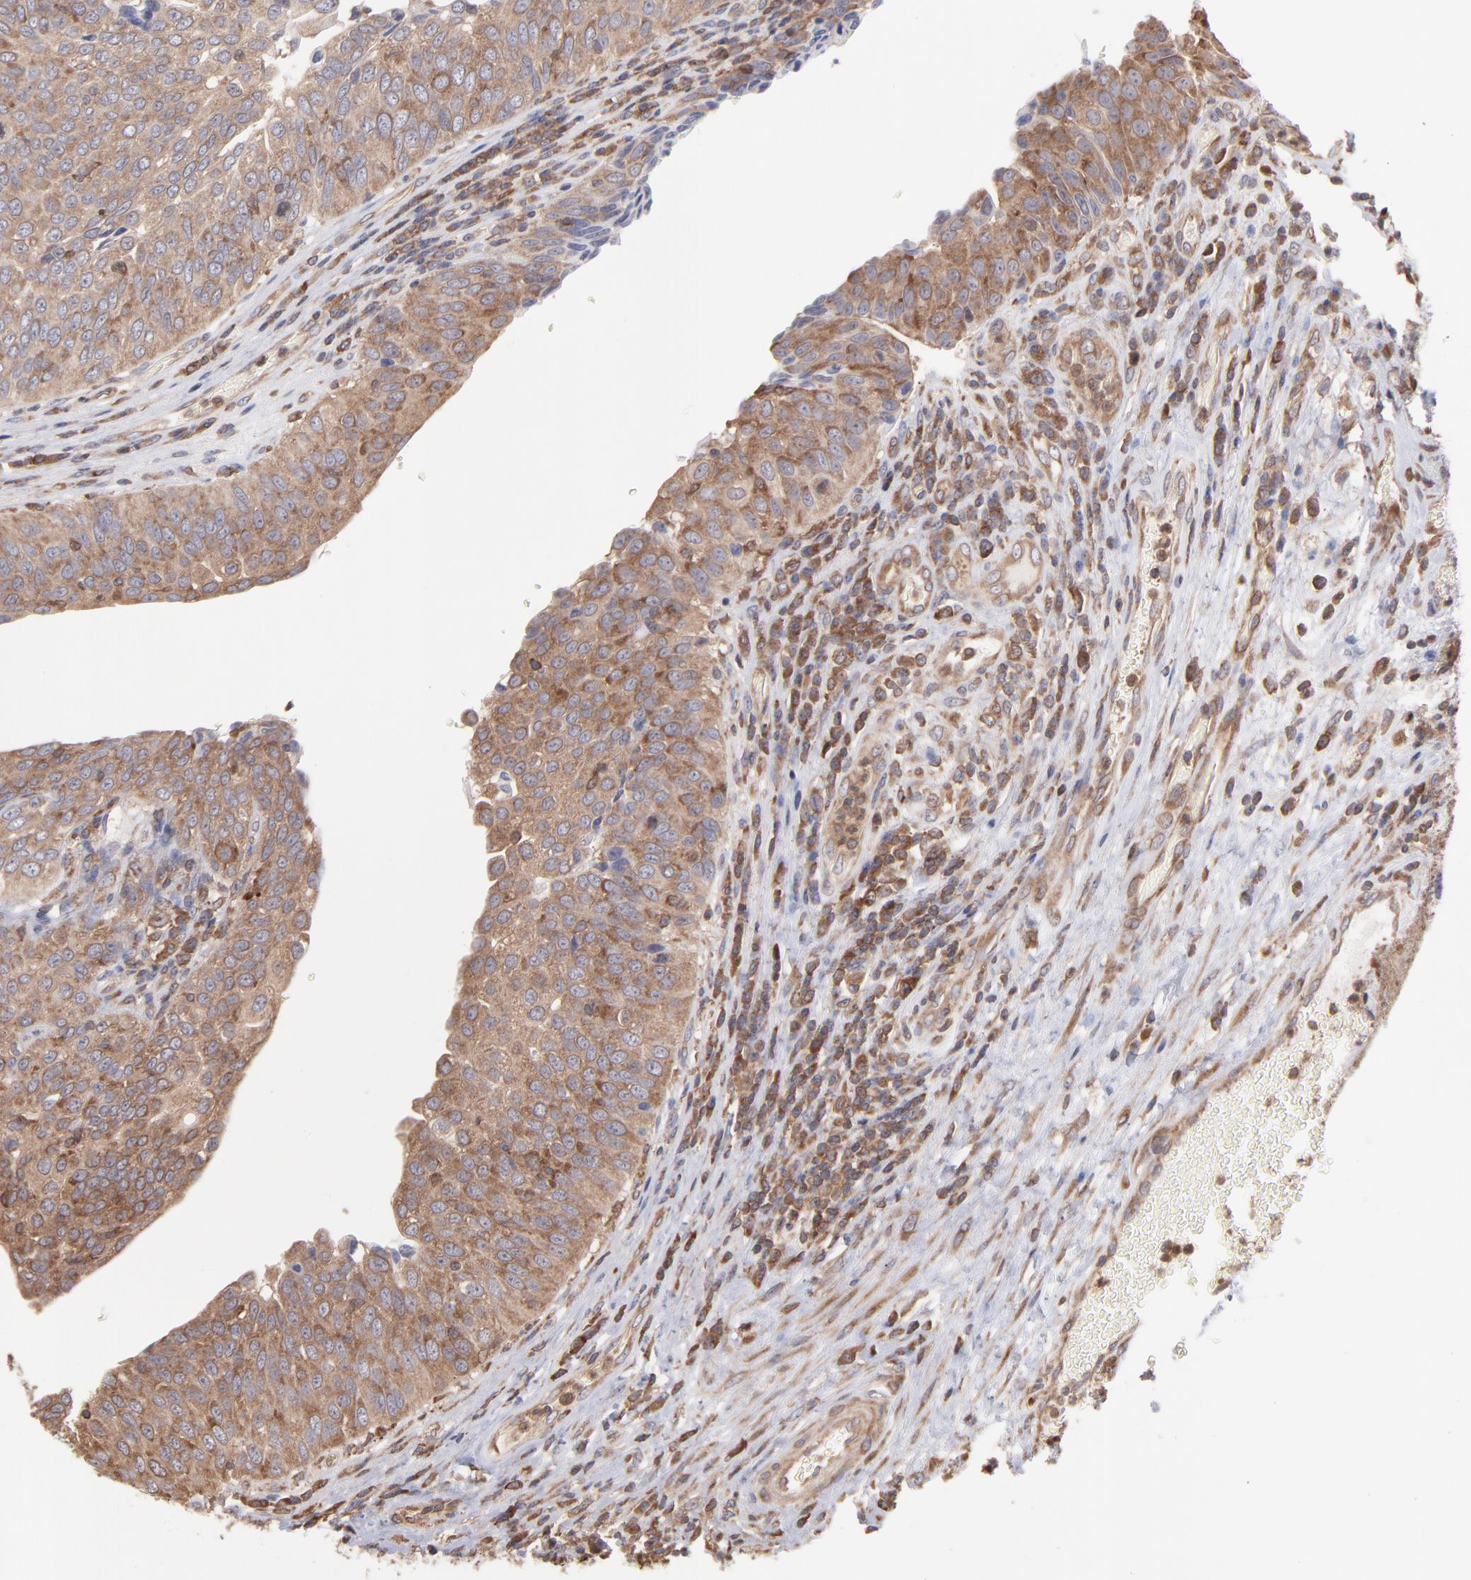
{"staining": {"intensity": "moderate", "quantity": ">75%", "location": "cytoplasmic/membranous"}, "tissue": "urothelial cancer", "cell_type": "Tumor cells", "image_type": "cancer", "snomed": [{"axis": "morphology", "description": "Urothelial carcinoma, High grade"}, {"axis": "topography", "description": "Urinary bladder"}], "caption": "High-power microscopy captured an IHC histopathology image of high-grade urothelial carcinoma, revealing moderate cytoplasmic/membranous positivity in about >75% of tumor cells.", "gene": "MAPRE1", "patient": {"sex": "male", "age": 50}}